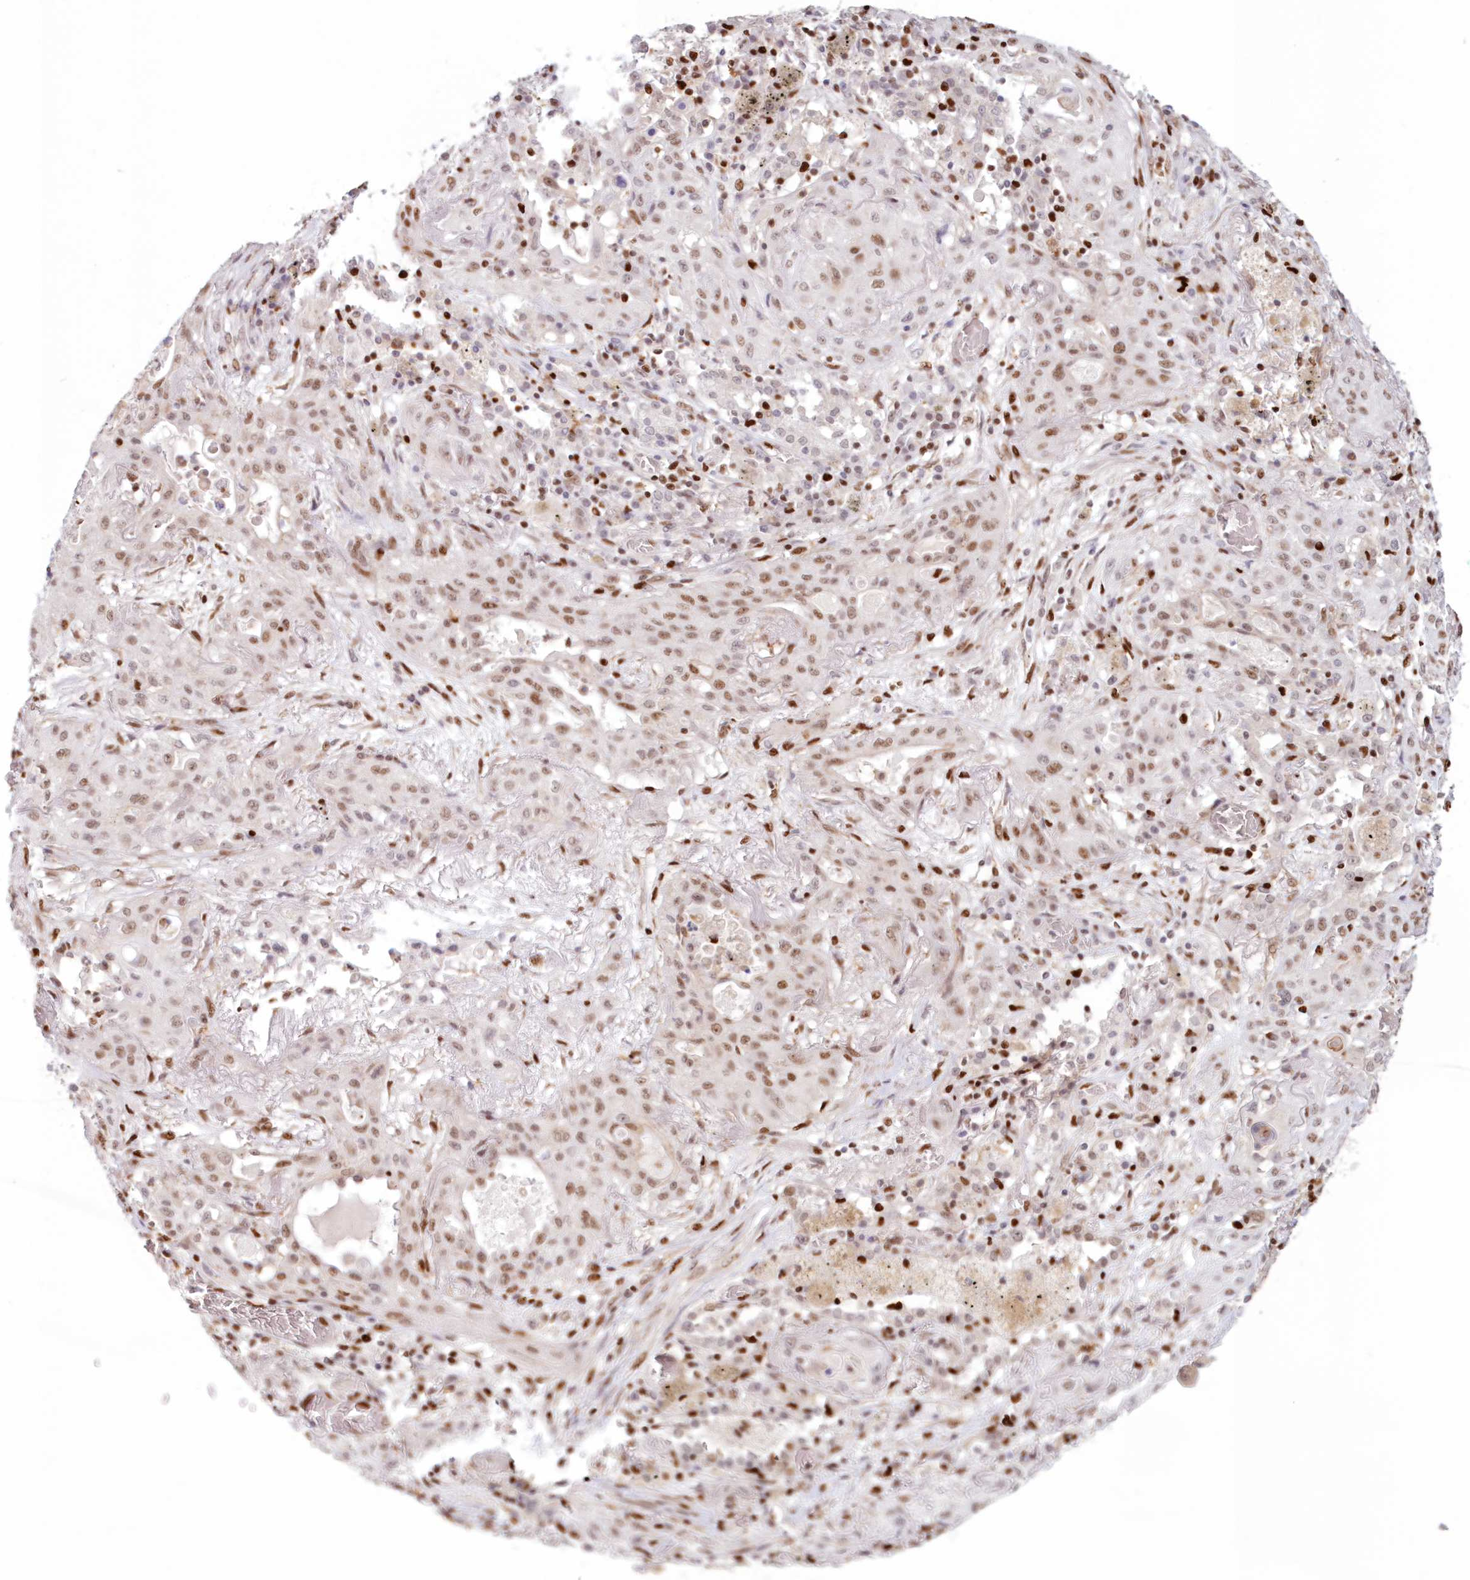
{"staining": {"intensity": "moderate", "quantity": ">75%", "location": "nuclear"}, "tissue": "lung cancer", "cell_type": "Tumor cells", "image_type": "cancer", "snomed": [{"axis": "morphology", "description": "Squamous cell carcinoma, NOS"}, {"axis": "topography", "description": "Lung"}], "caption": "IHC of human lung squamous cell carcinoma exhibits medium levels of moderate nuclear positivity in about >75% of tumor cells. Nuclei are stained in blue.", "gene": "POLR2B", "patient": {"sex": "female", "age": 47}}